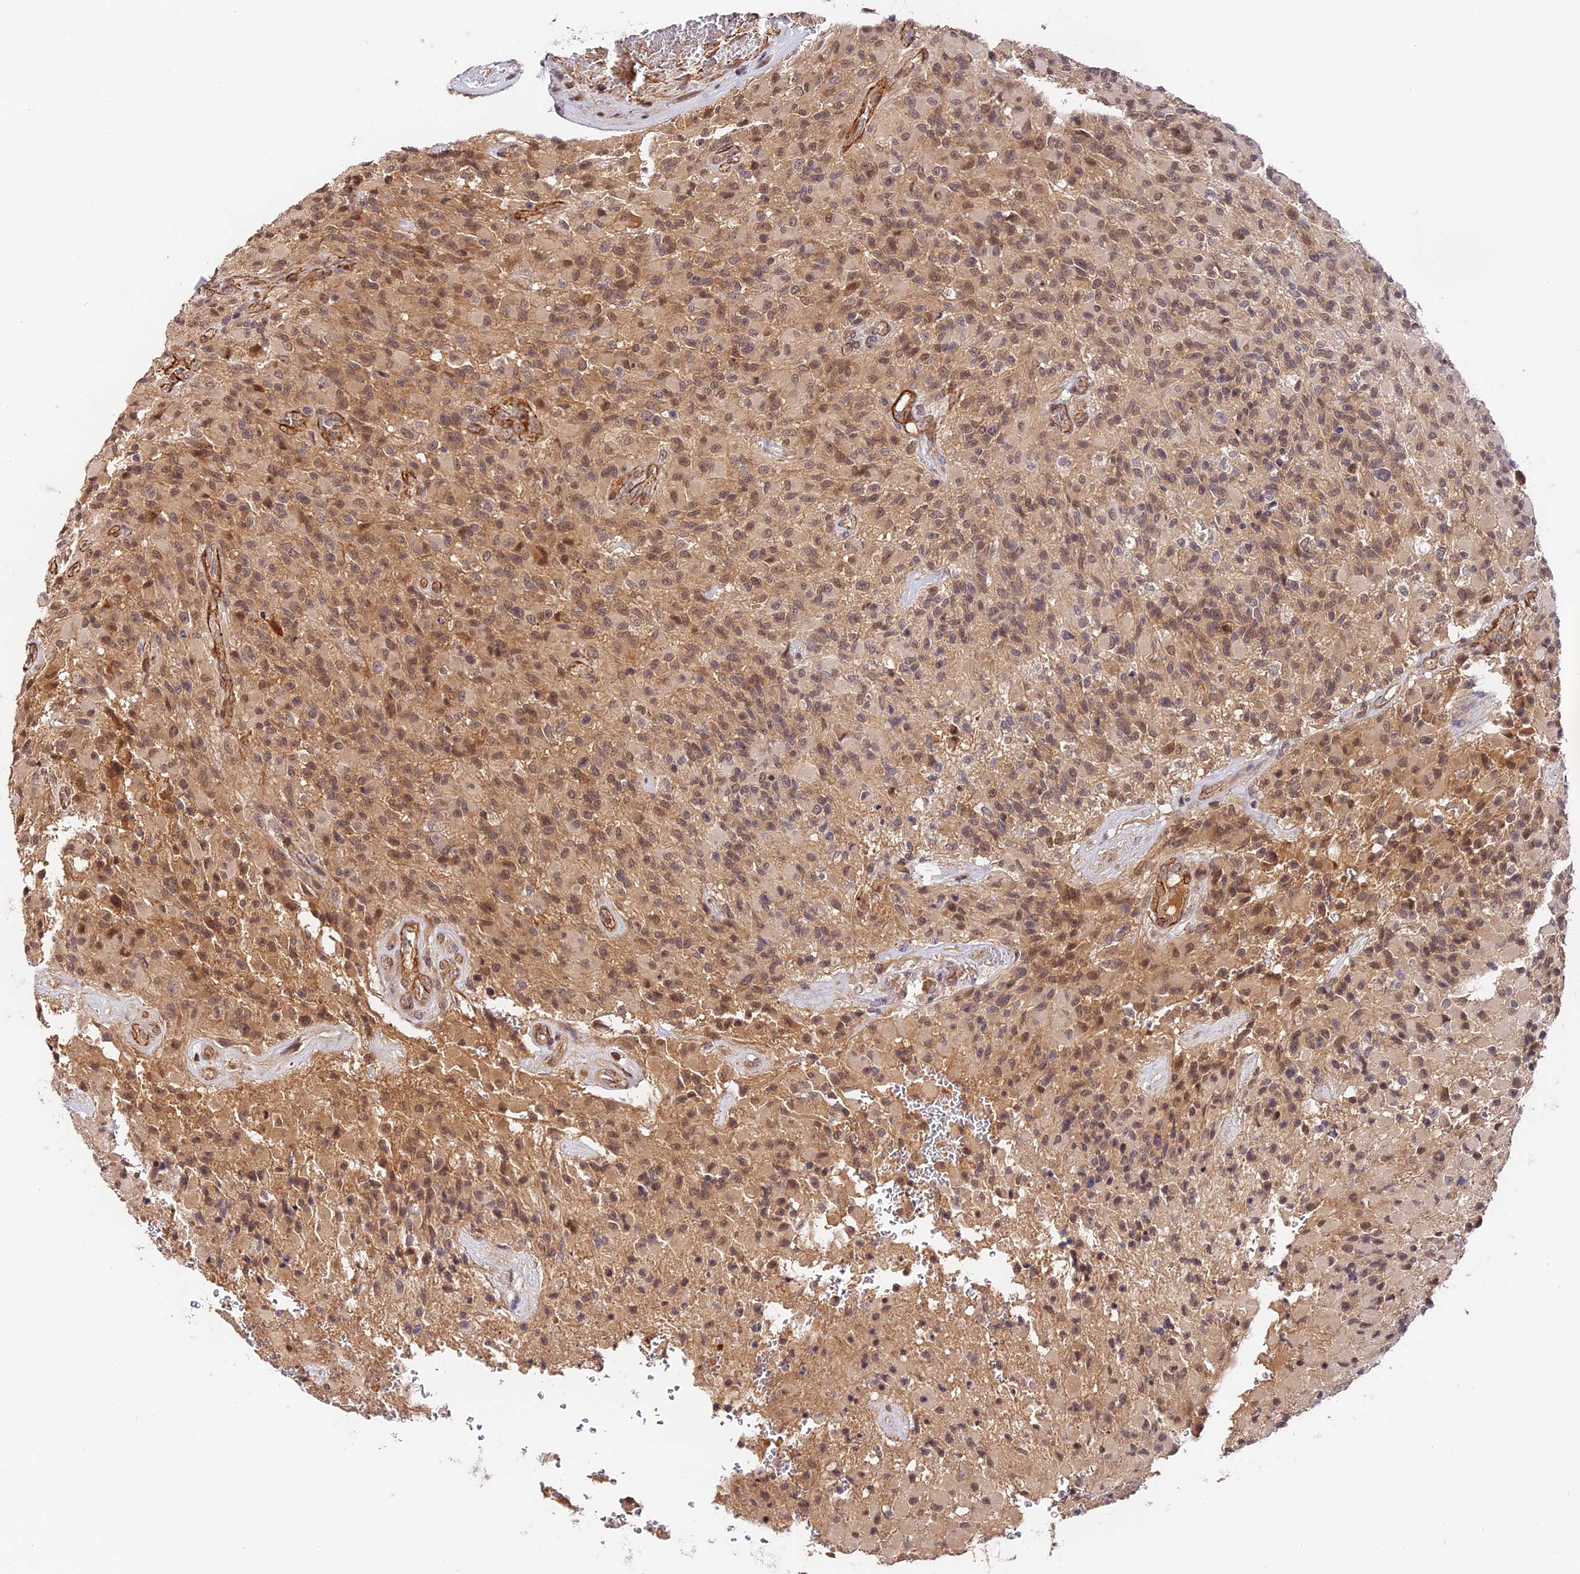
{"staining": {"intensity": "moderate", "quantity": "25%-75%", "location": "nuclear"}, "tissue": "glioma", "cell_type": "Tumor cells", "image_type": "cancer", "snomed": [{"axis": "morphology", "description": "Glioma, malignant, High grade"}, {"axis": "topography", "description": "Brain"}], "caption": "Immunohistochemical staining of human glioma reveals moderate nuclear protein staining in approximately 25%-75% of tumor cells.", "gene": "IMPACT", "patient": {"sex": "male", "age": 71}}